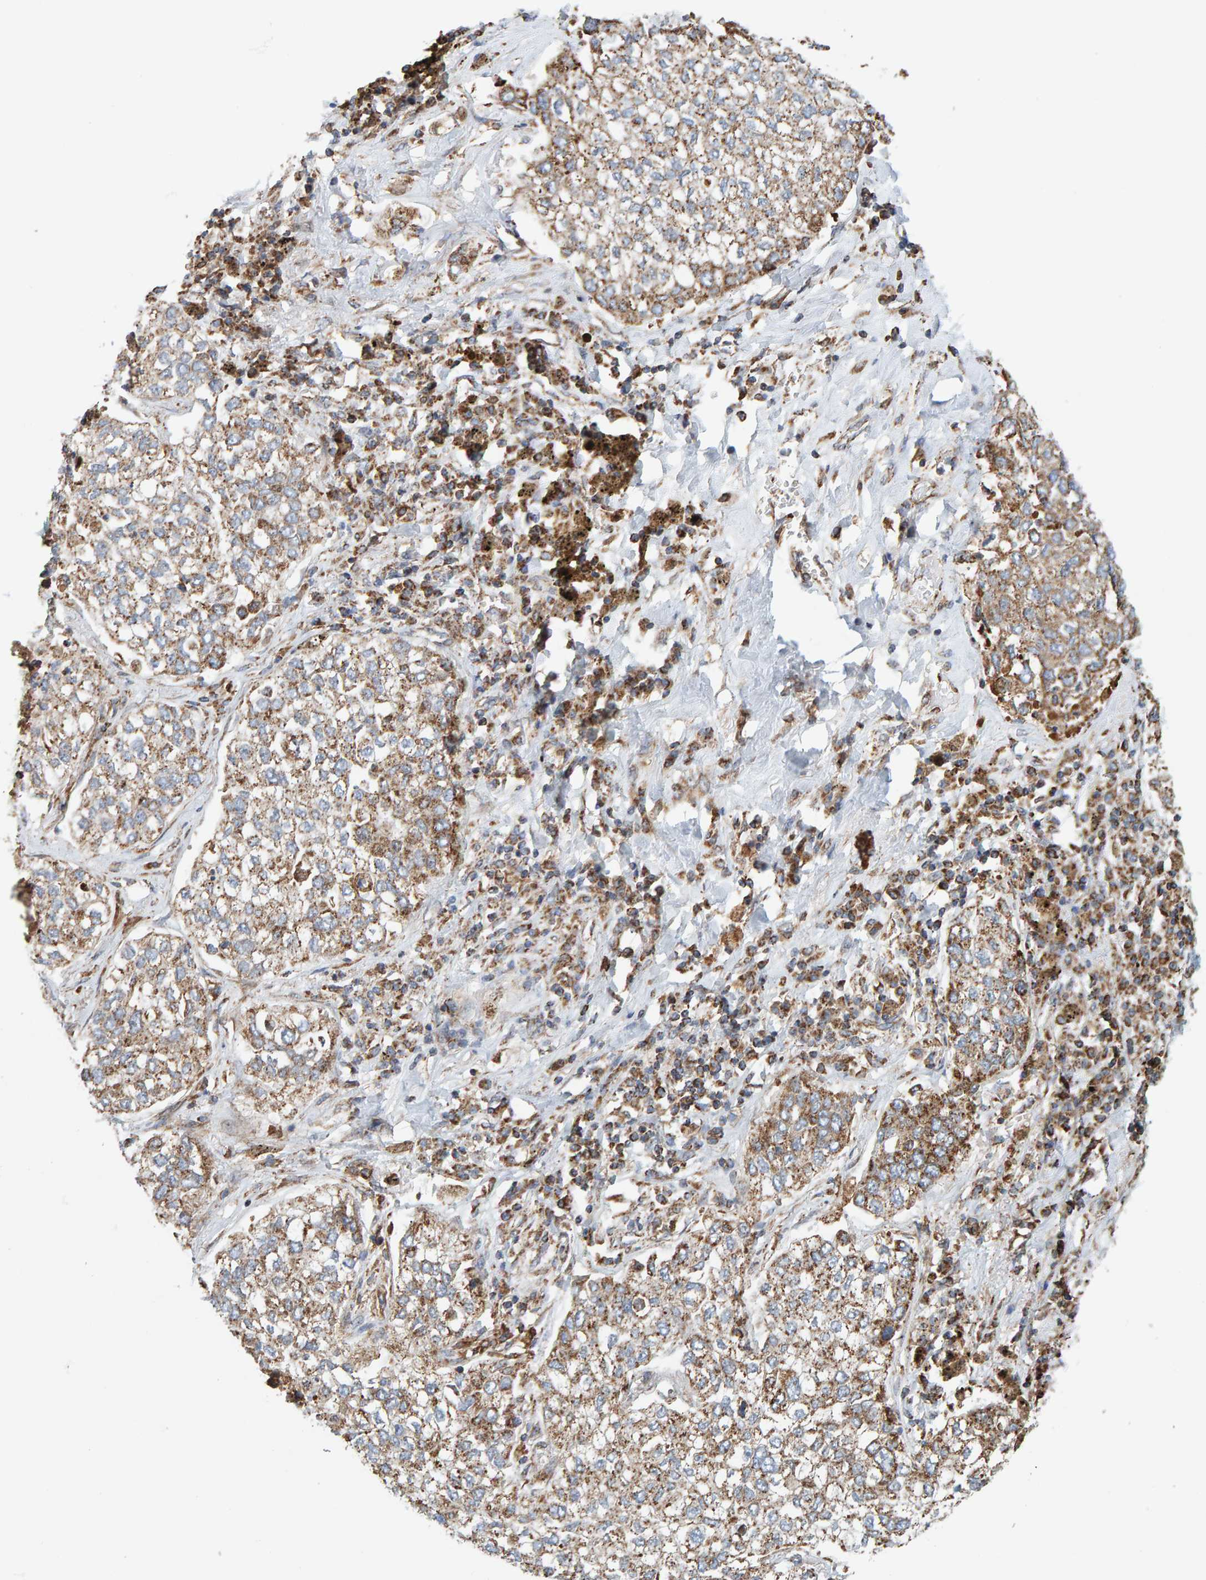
{"staining": {"intensity": "weak", "quantity": ">75%", "location": "cytoplasmic/membranous"}, "tissue": "lung cancer", "cell_type": "Tumor cells", "image_type": "cancer", "snomed": [{"axis": "morphology", "description": "Inflammation, NOS"}, {"axis": "morphology", "description": "Adenocarcinoma, NOS"}, {"axis": "topography", "description": "Lung"}], "caption": "Human lung adenocarcinoma stained with a protein marker displays weak staining in tumor cells.", "gene": "MRPL45", "patient": {"sex": "male", "age": 63}}